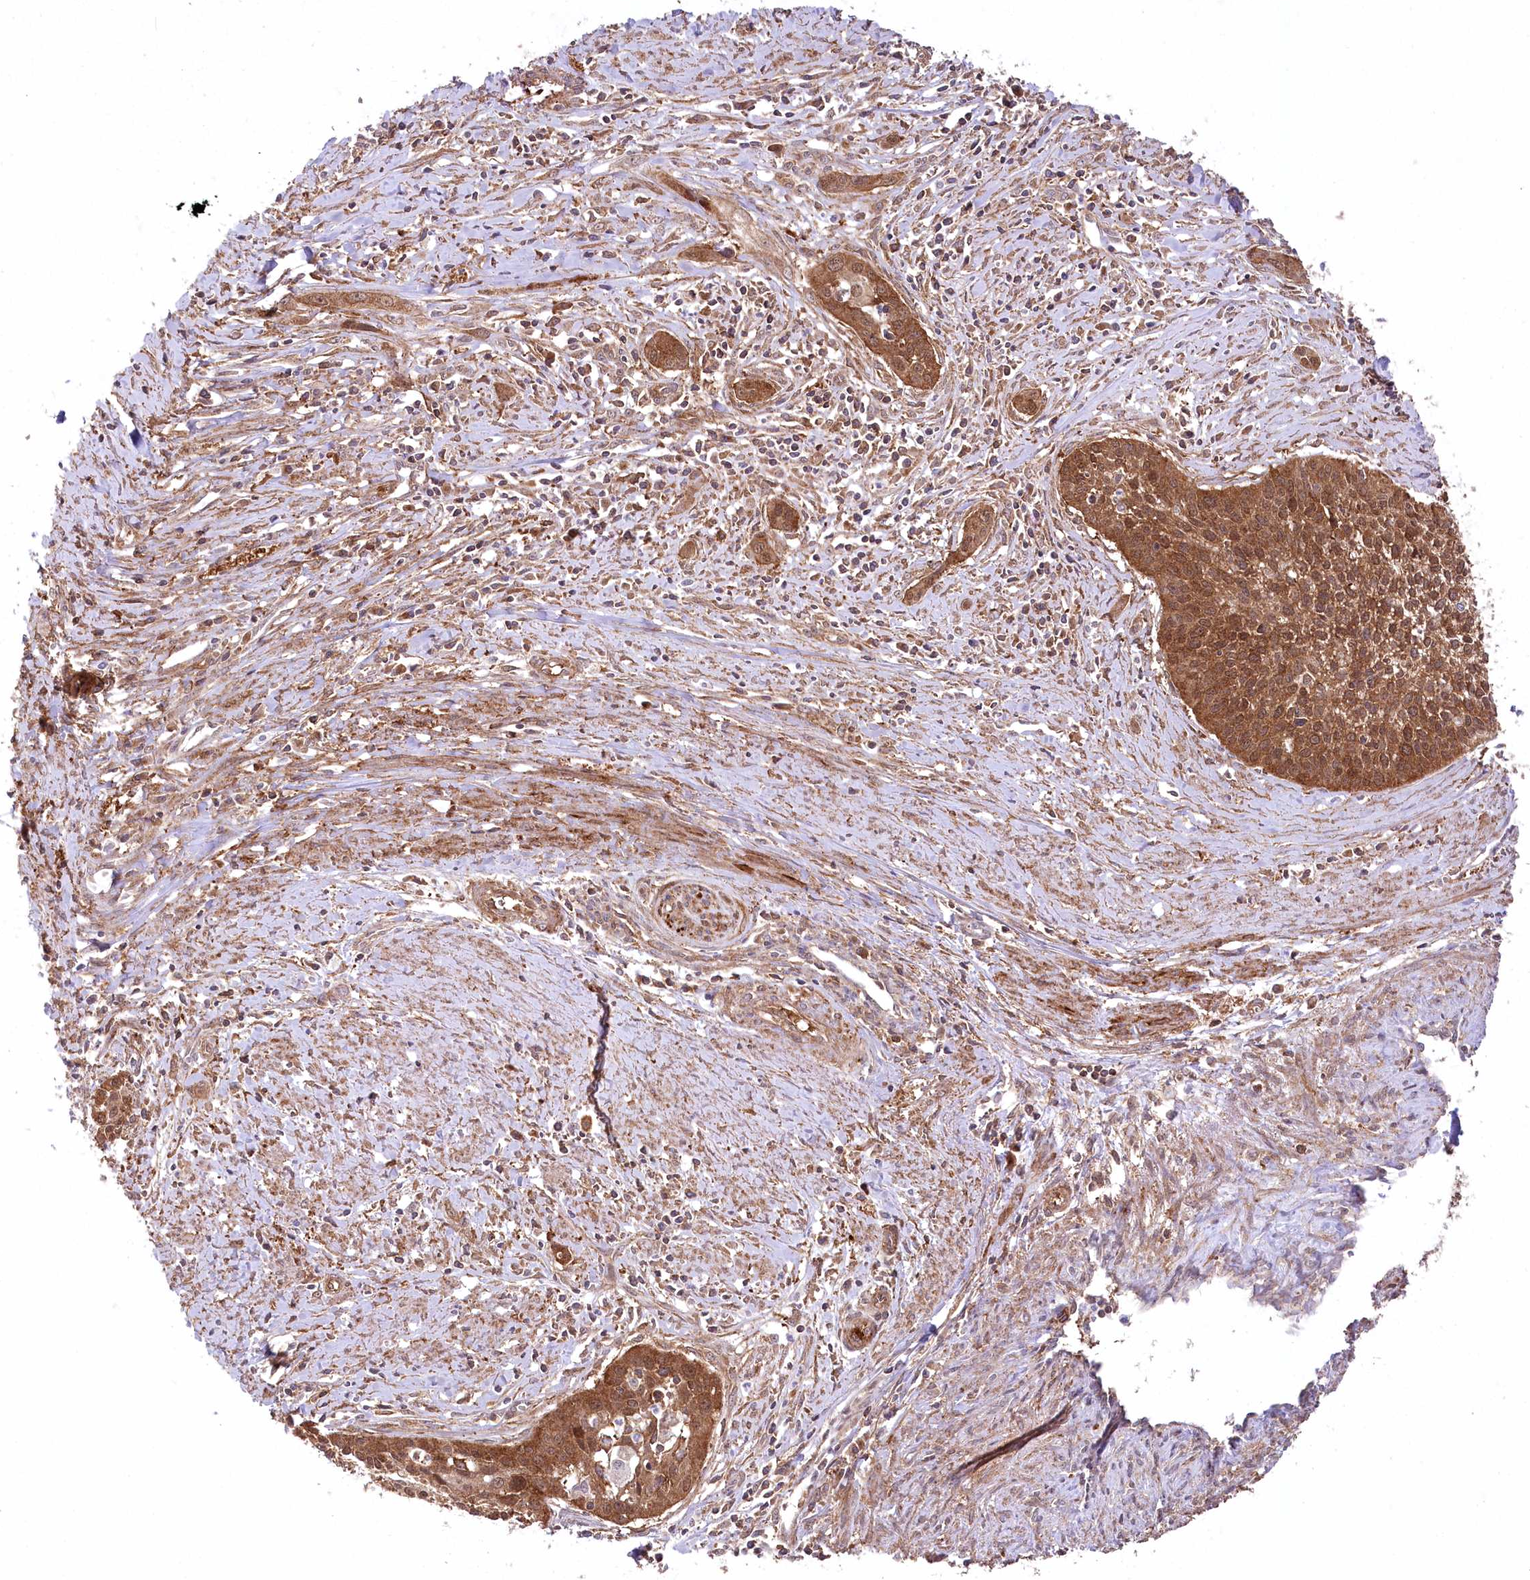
{"staining": {"intensity": "moderate", "quantity": ">75%", "location": "cytoplasmic/membranous"}, "tissue": "cervical cancer", "cell_type": "Tumor cells", "image_type": "cancer", "snomed": [{"axis": "morphology", "description": "Squamous cell carcinoma, NOS"}, {"axis": "topography", "description": "Cervix"}], "caption": "This image shows immunohistochemistry (IHC) staining of squamous cell carcinoma (cervical), with medium moderate cytoplasmic/membranous positivity in approximately >75% of tumor cells.", "gene": "CCDC91", "patient": {"sex": "female", "age": 34}}